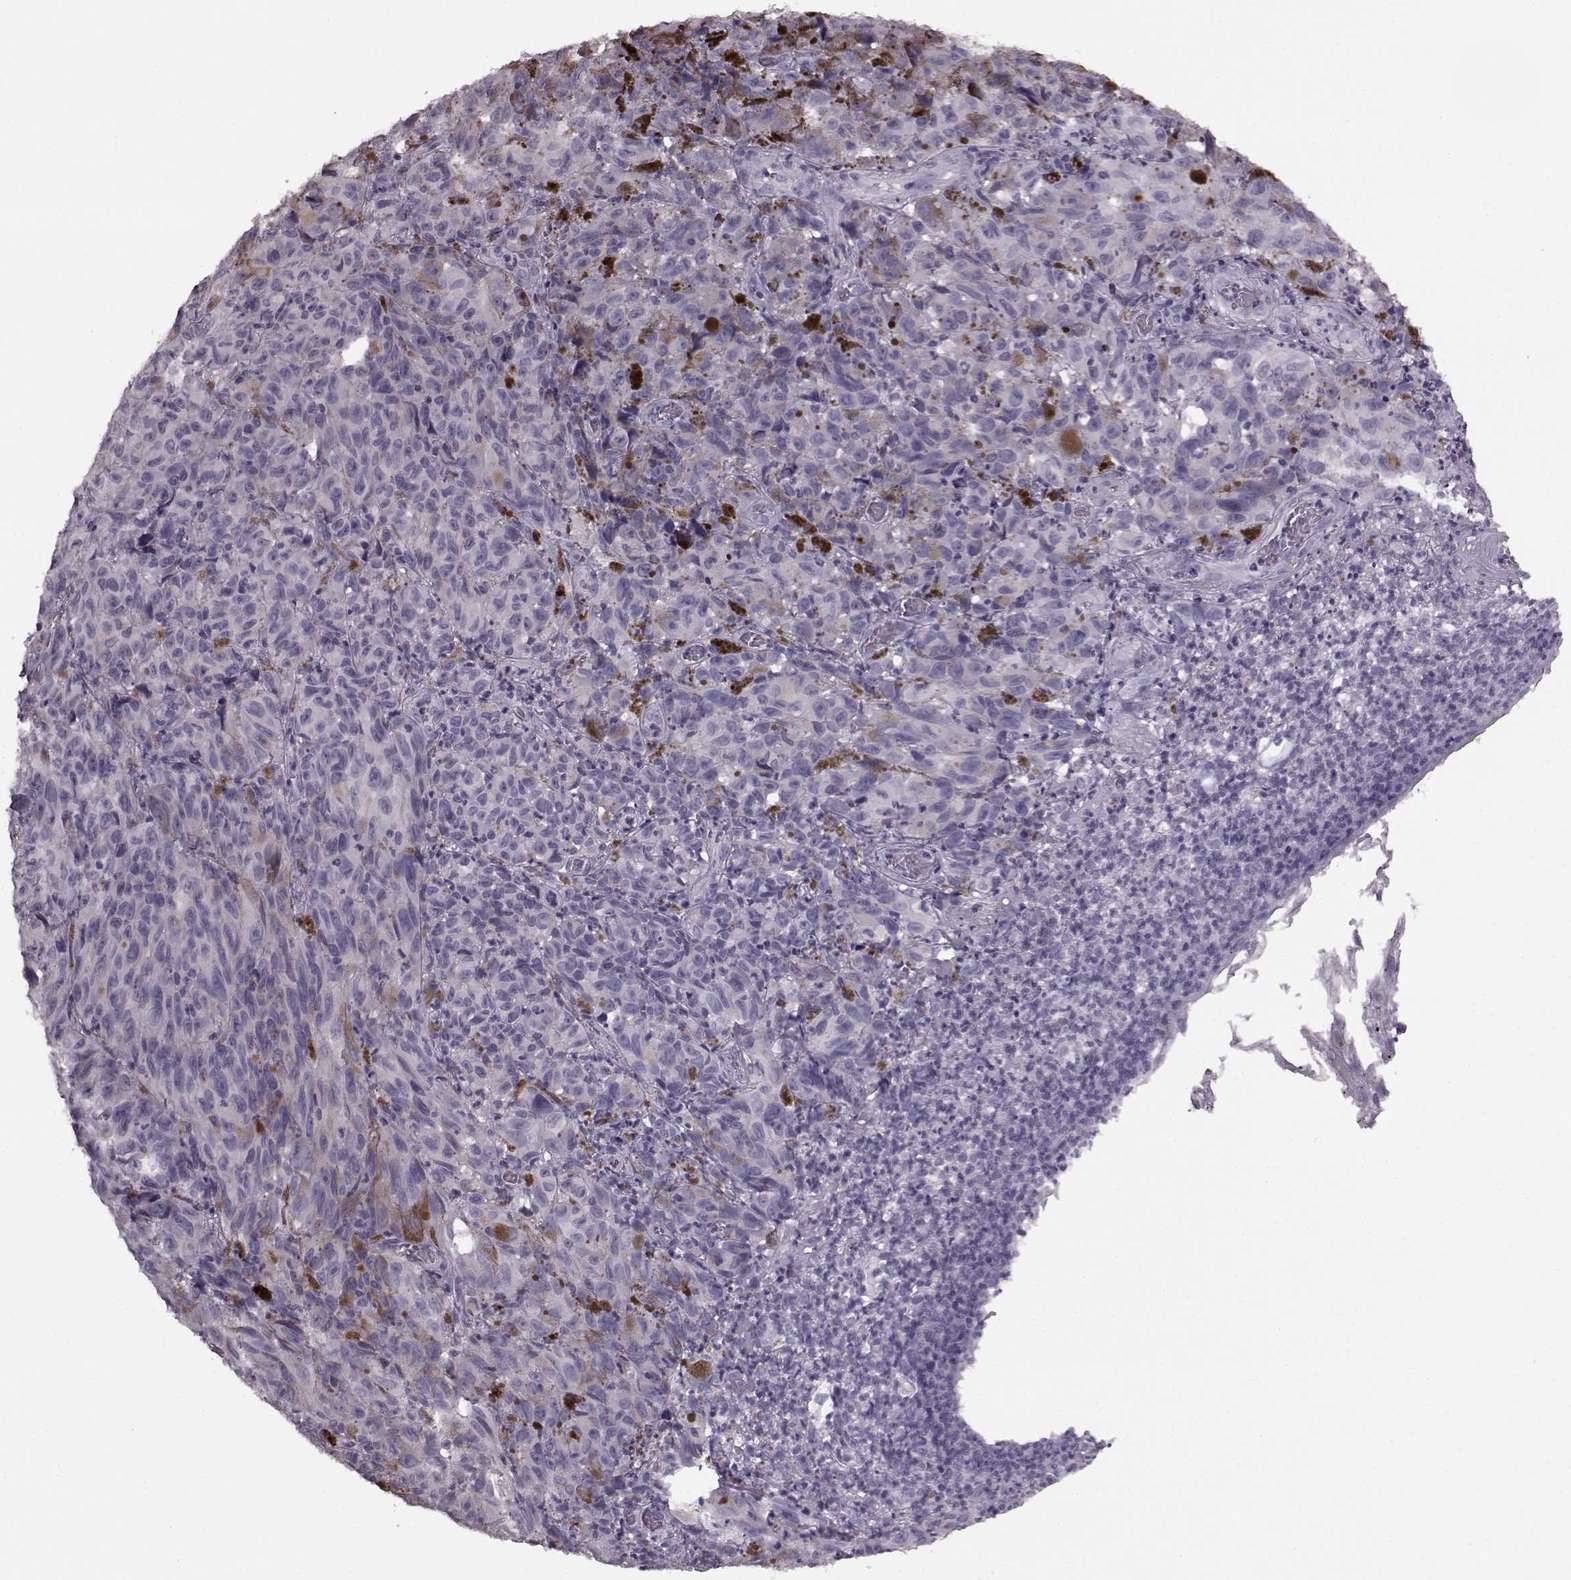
{"staining": {"intensity": "negative", "quantity": "none", "location": "none"}, "tissue": "melanoma", "cell_type": "Tumor cells", "image_type": "cancer", "snomed": [{"axis": "morphology", "description": "Malignant melanoma, NOS"}, {"axis": "topography", "description": "Vulva, labia, clitoris and Bartholin´s gland, NO"}], "caption": "Immunohistochemistry histopathology image of neoplastic tissue: melanoma stained with DAB (3,3'-diaminobenzidine) shows no significant protein expression in tumor cells.", "gene": "SNTG1", "patient": {"sex": "female", "age": 75}}